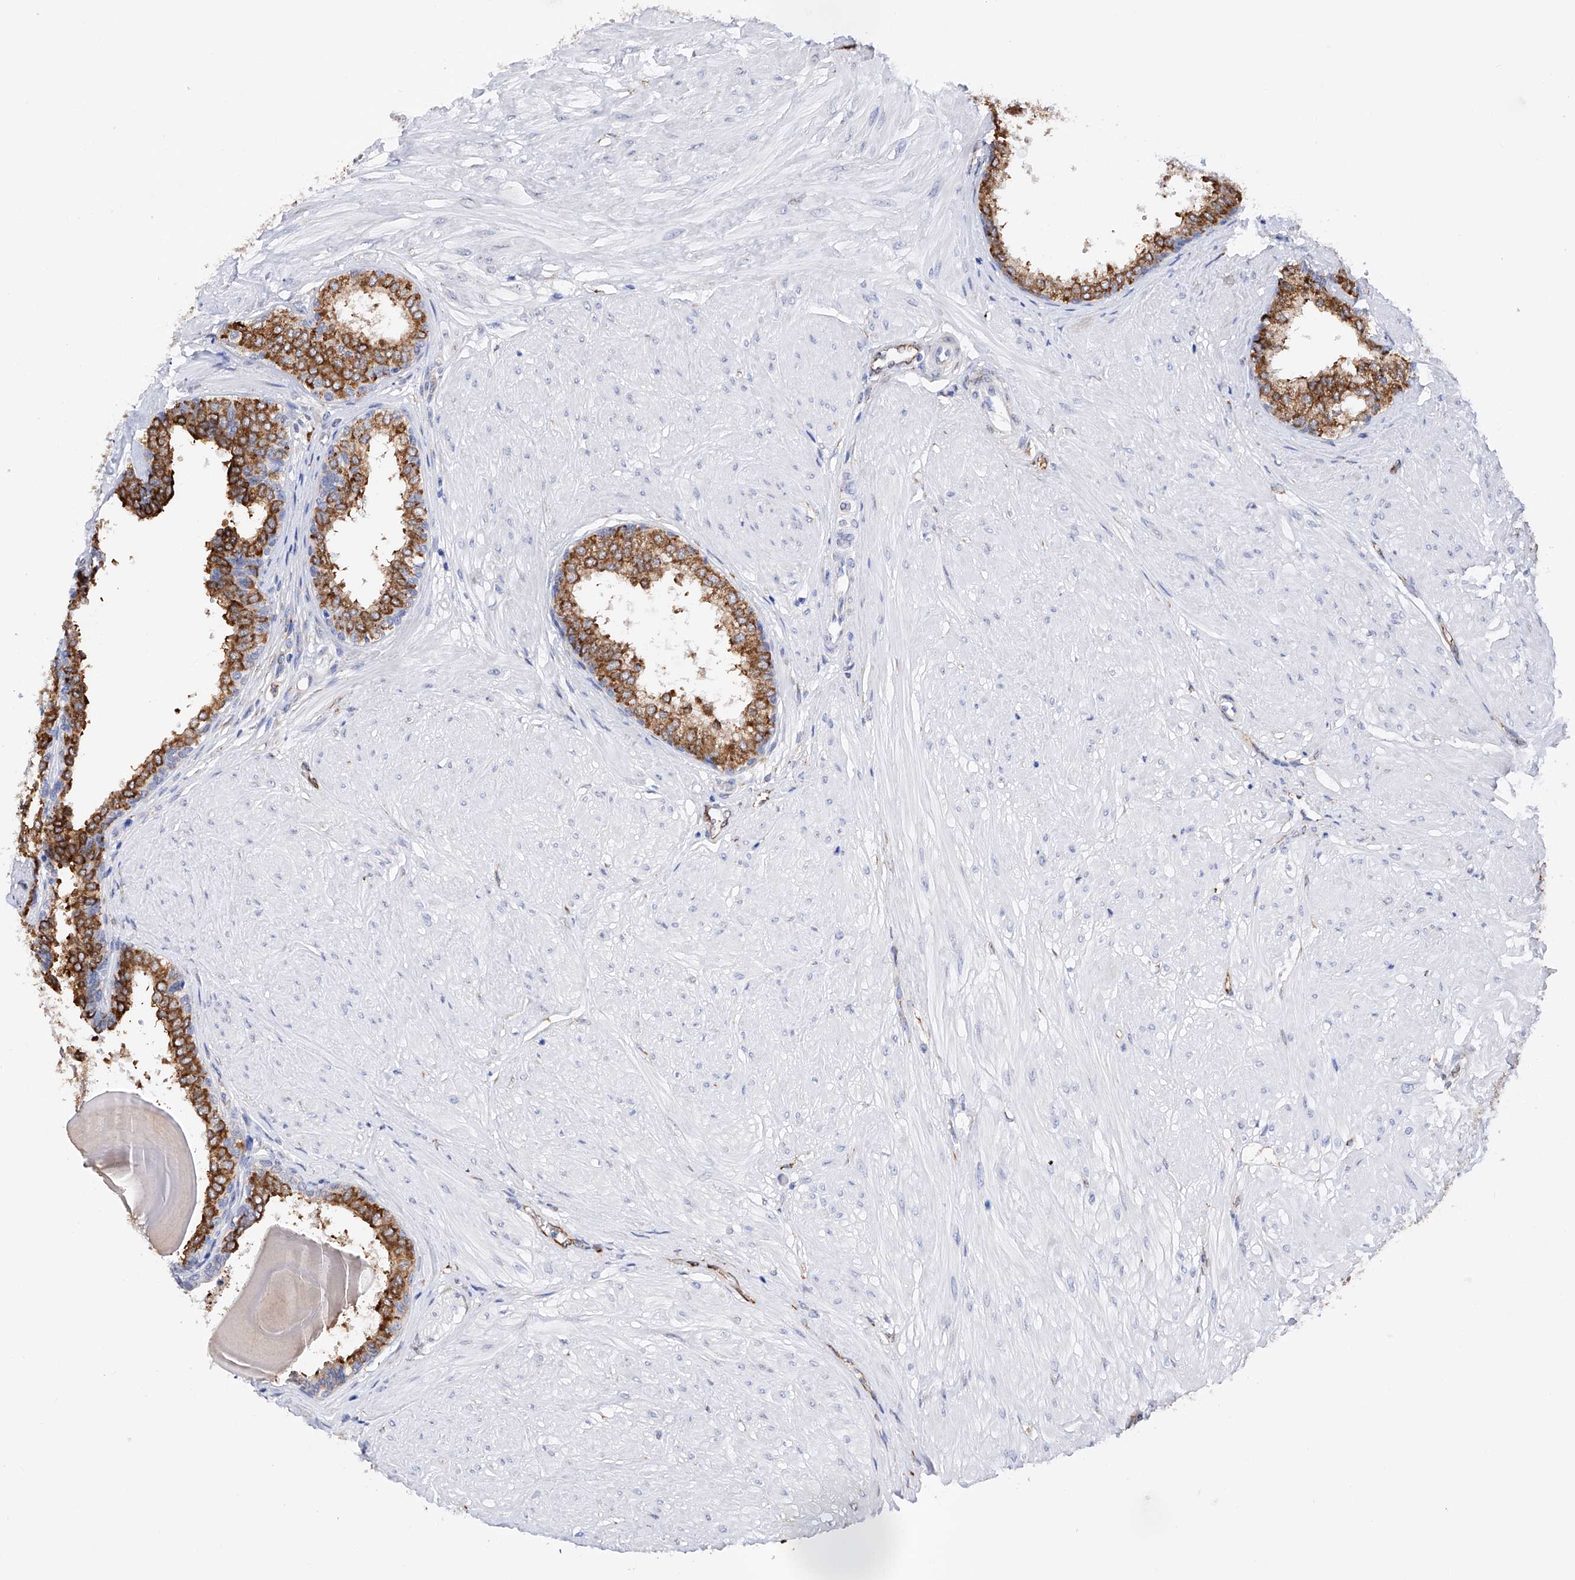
{"staining": {"intensity": "moderate", "quantity": ">75%", "location": "cytoplasmic/membranous"}, "tissue": "prostate", "cell_type": "Glandular cells", "image_type": "normal", "snomed": [{"axis": "morphology", "description": "Normal tissue, NOS"}, {"axis": "topography", "description": "Prostate"}], "caption": "Immunohistochemical staining of normal prostate demonstrates medium levels of moderate cytoplasmic/membranous expression in about >75% of glandular cells.", "gene": "PDIA5", "patient": {"sex": "male", "age": 48}}